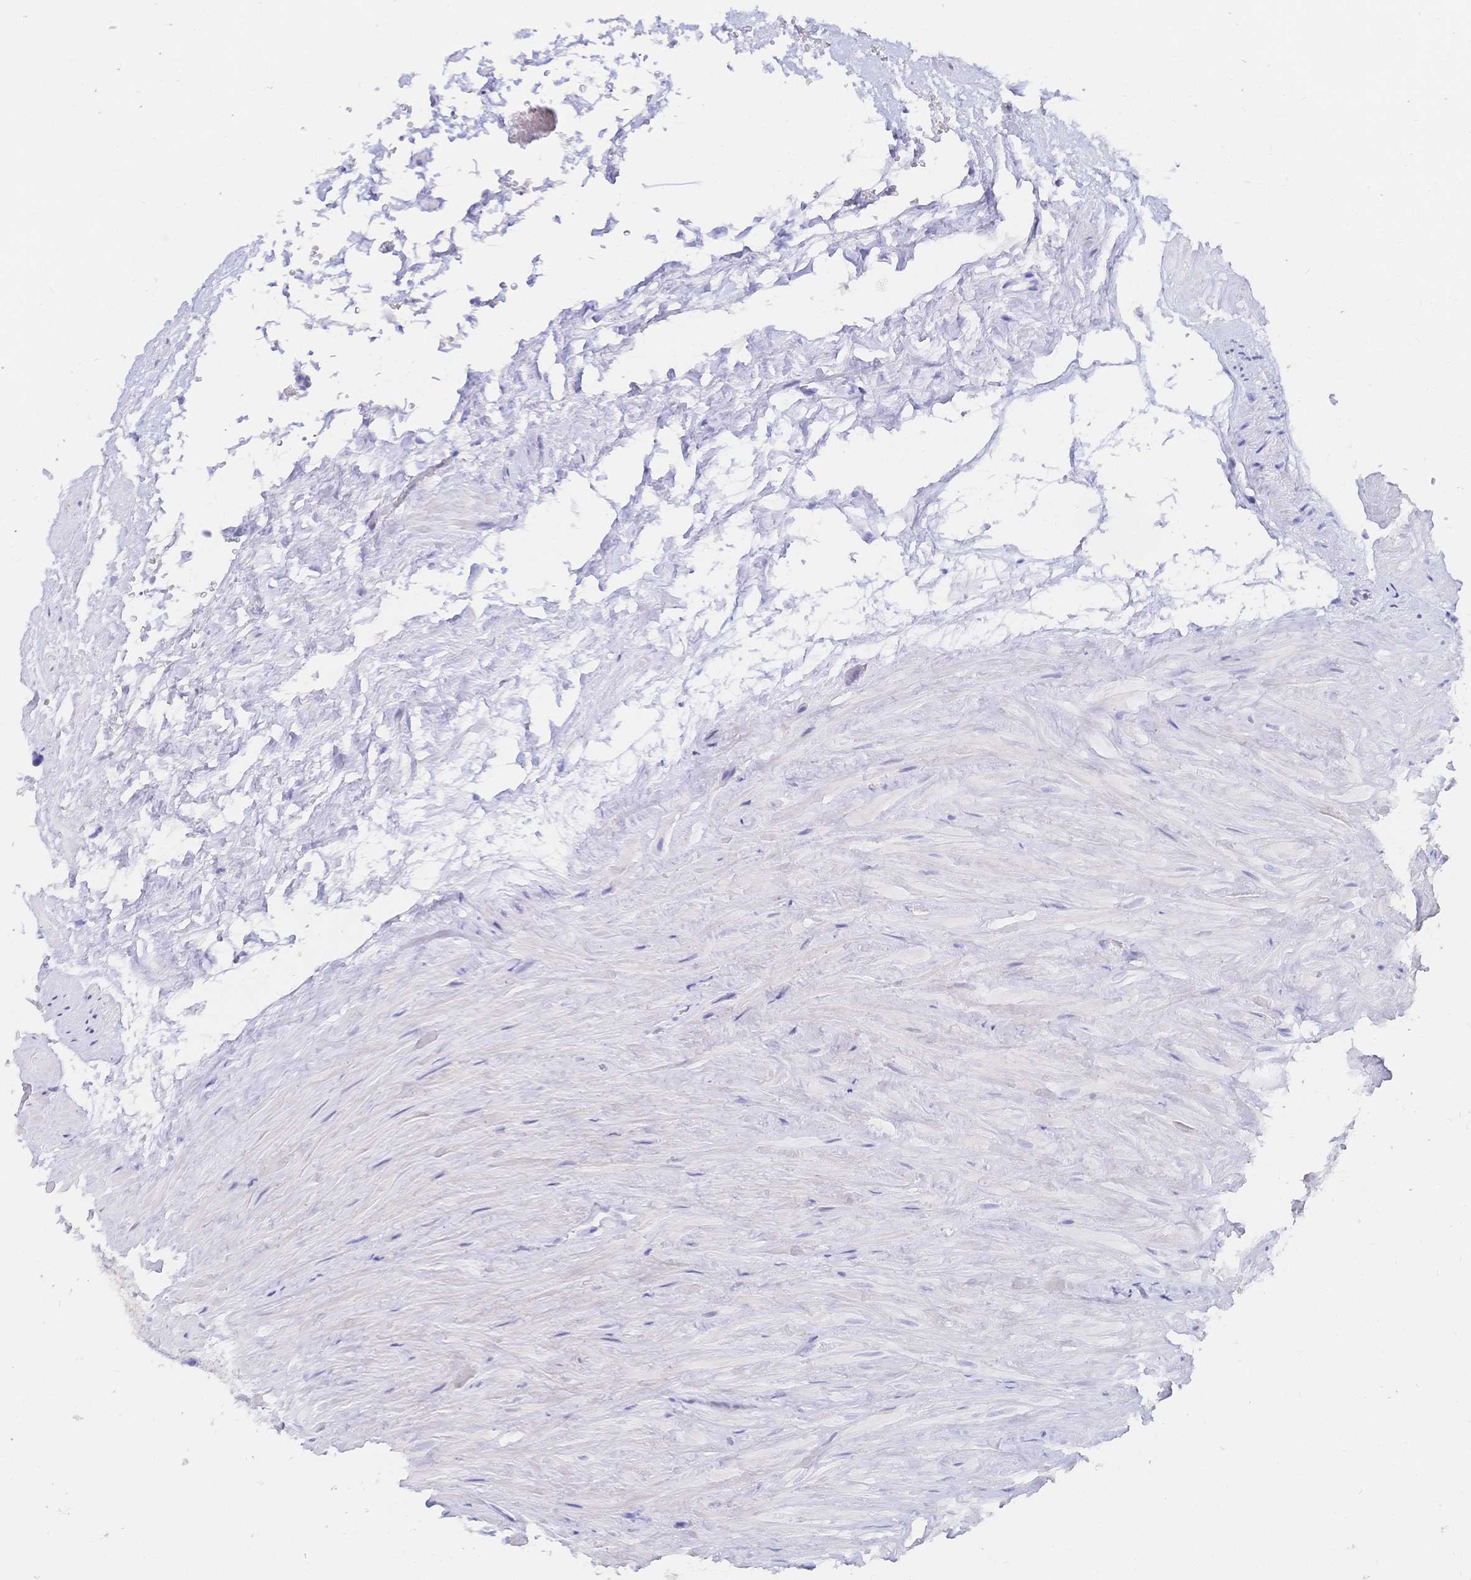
{"staining": {"intensity": "negative", "quantity": "none", "location": "none"}, "tissue": "seminal vesicle", "cell_type": "Glandular cells", "image_type": "normal", "snomed": [{"axis": "morphology", "description": "Normal tissue, NOS"}, {"axis": "topography", "description": "Seminal veicle"}], "caption": "Image shows no protein positivity in glandular cells of normal seminal vesicle.", "gene": "RRM1", "patient": {"sex": "male", "age": 68}}